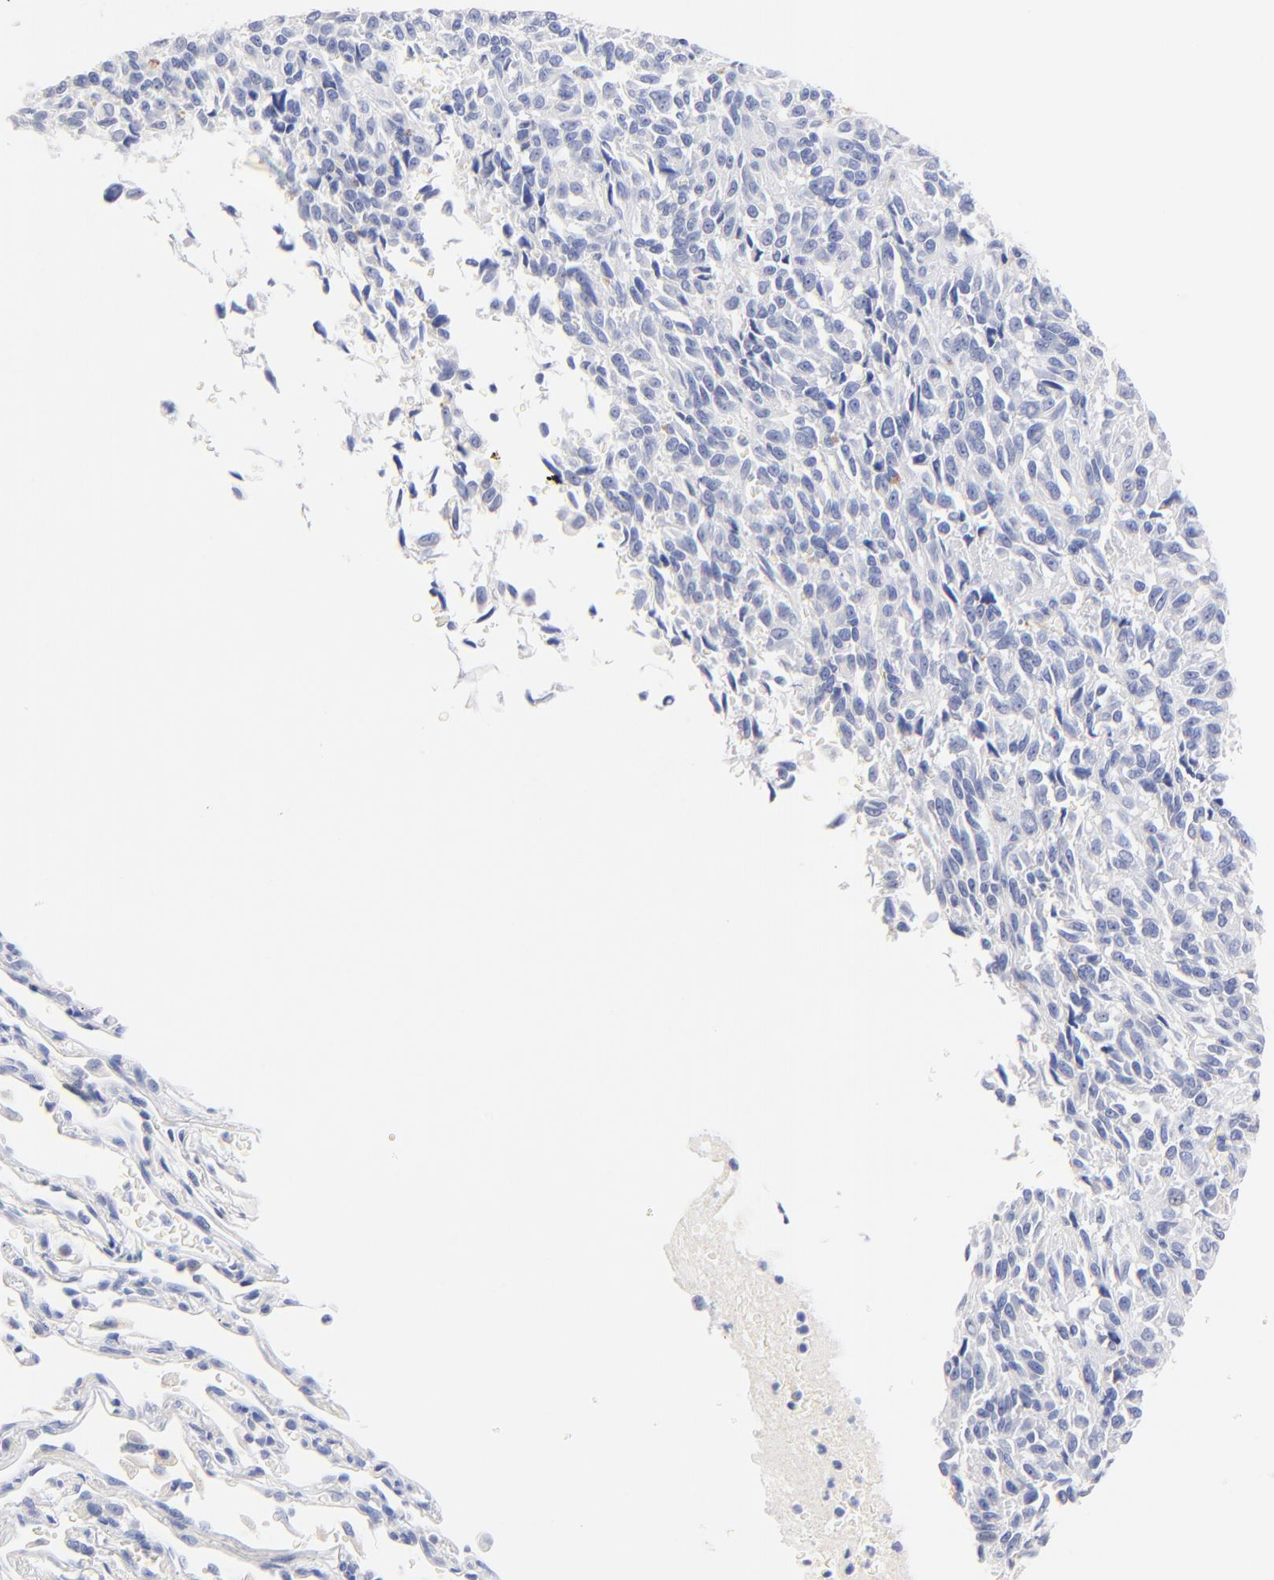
{"staining": {"intensity": "negative", "quantity": "none", "location": "none"}, "tissue": "melanoma", "cell_type": "Tumor cells", "image_type": "cancer", "snomed": [{"axis": "morphology", "description": "Malignant melanoma, Metastatic site"}, {"axis": "topography", "description": "Lung"}], "caption": "An immunohistochemistry (IHC) image of malignant melanoma (metastatic site) is shown. There is no staining in tumor cells of malignant melanoma (metastatic site).", "gene": "SULT4A1", "patient": {"sex": "male", "age": 64}}